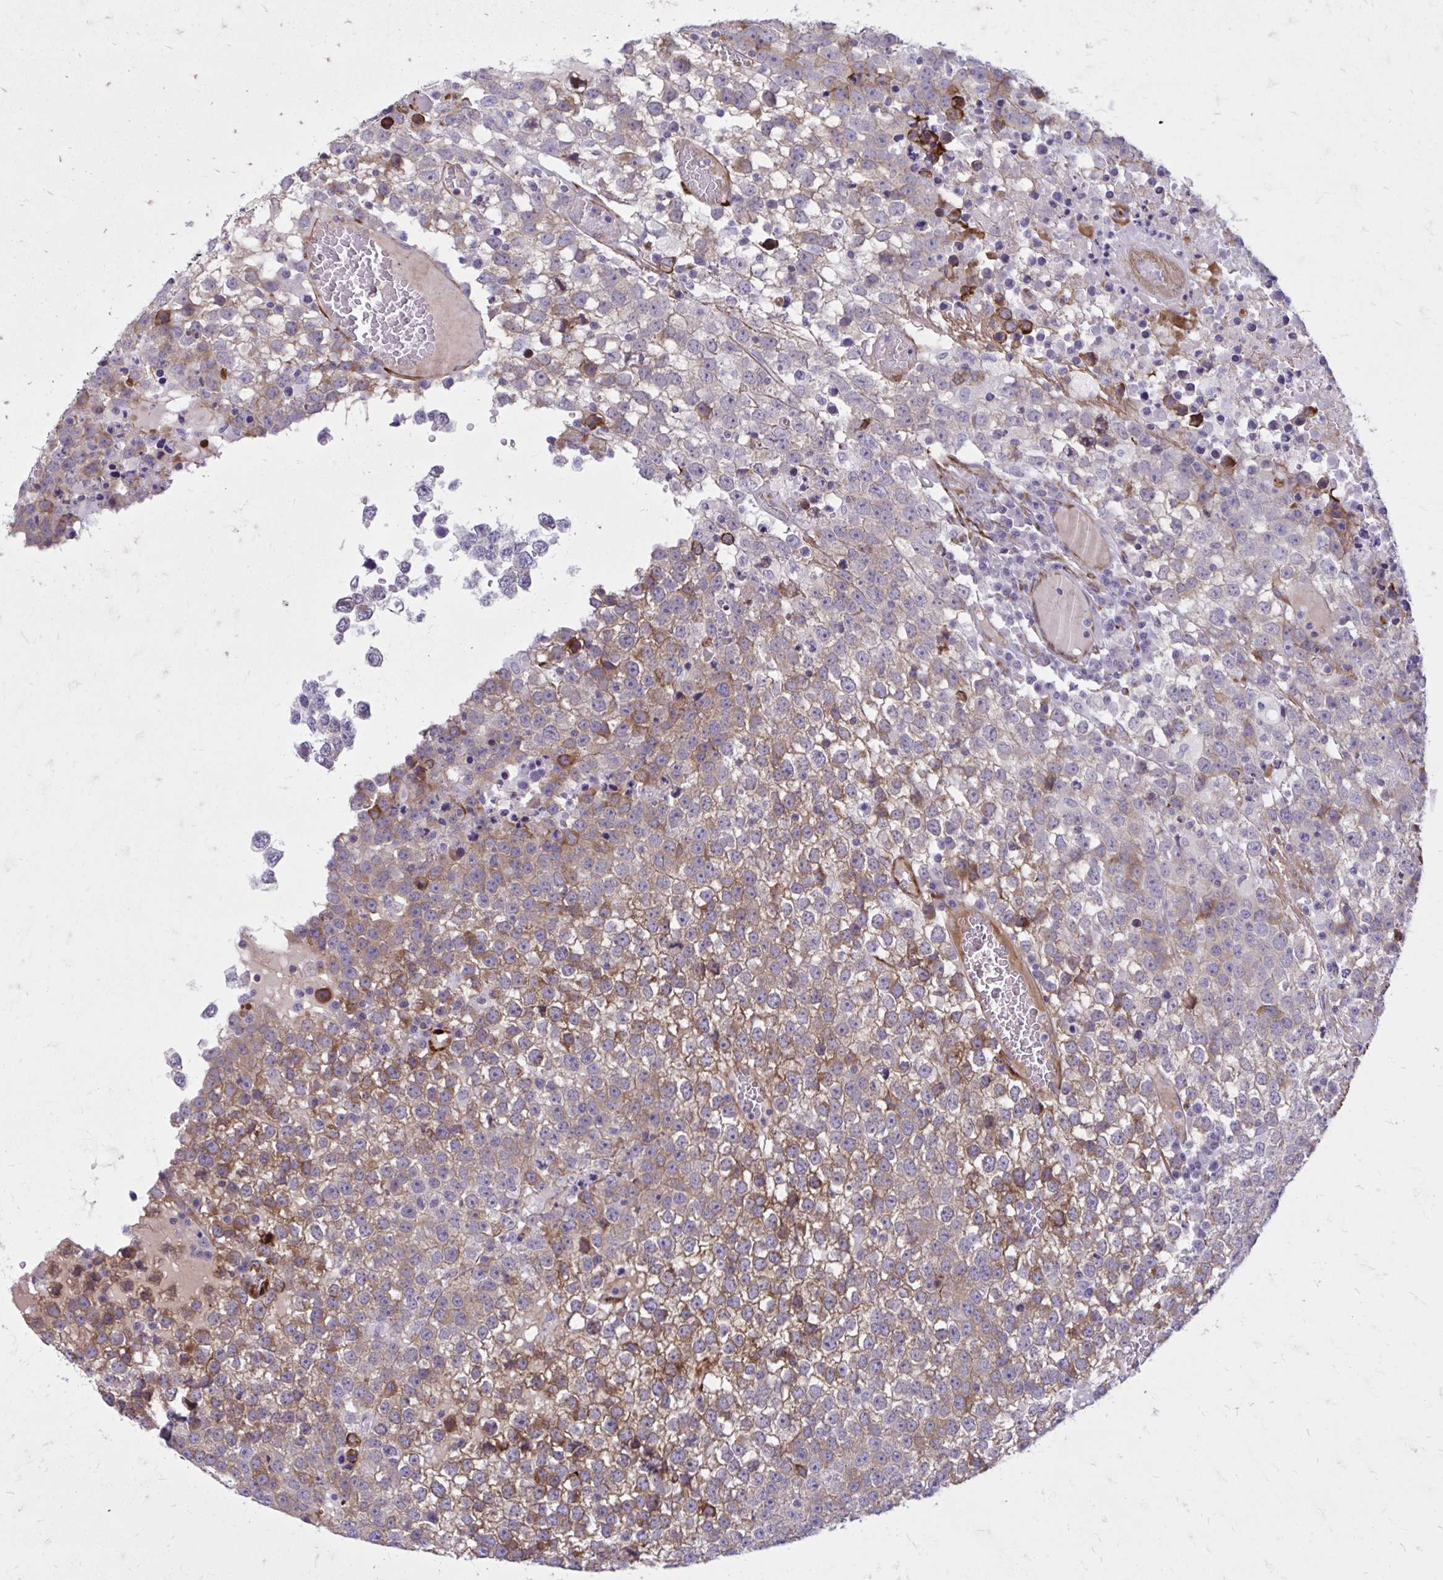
{"staining": {"intensity": "moderate", "quantity": "25%-75%", "location": "cytoplasmic/membranous"}, "tissue": "testis cancer", "cell_type": "Tumor cells", "image_type": "cancer", "snomed": [{"axis": "morphology", "description": "Seminoma, NOS"}, {"axis": "topography", "description": "Testis"}], "caption": "Human testis cancer (seminoma) stained with a brown dye displays moderate cytoplasmic/membranous positive expression in approximately 25%-75% of tumor cells.", "gene": "BEND5", "patient": {"sex": "male", "age": 65}}